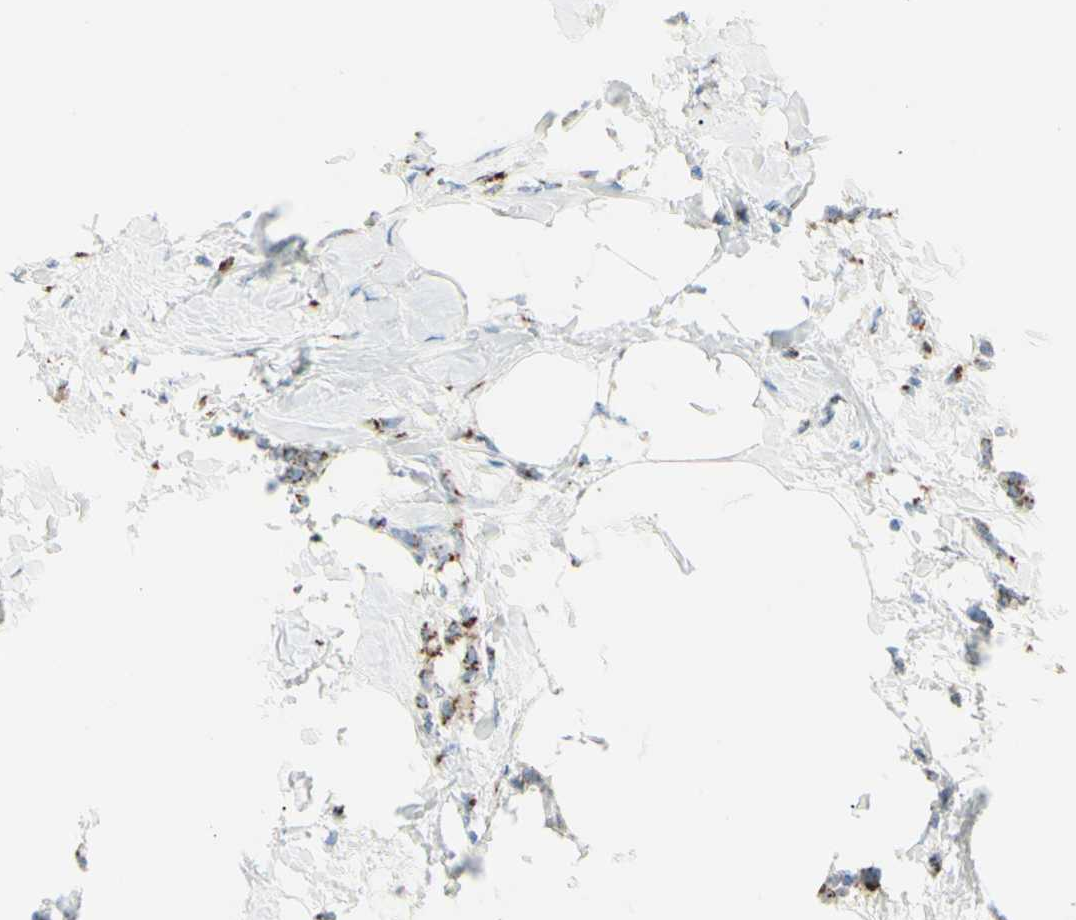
{"staining": {"intensity": "moderate", "quantity": ">75%", "location": "cytoplasmic/membranous"}, "tissue": "breast cancer", "cell_type": "Tumor cells", "image_type": "cancer", "snomed": [{"axis": "morphology", "description": "Lobular carcinoma, in situ"}, {"axis": "morphology", "description": "Lobular carcinoma"}, {"axis": "topography", "description": "Breast"}], "caption": "IHC image of human breast cancer (lobular carcinoma) stained for a protein (brown), which displays medium levels of moderate cytoplasmic/membranous staining in about >75% of tumor cells.", "gene": "B4GALT1", "patient": {"sex": "female", "age": 41}}